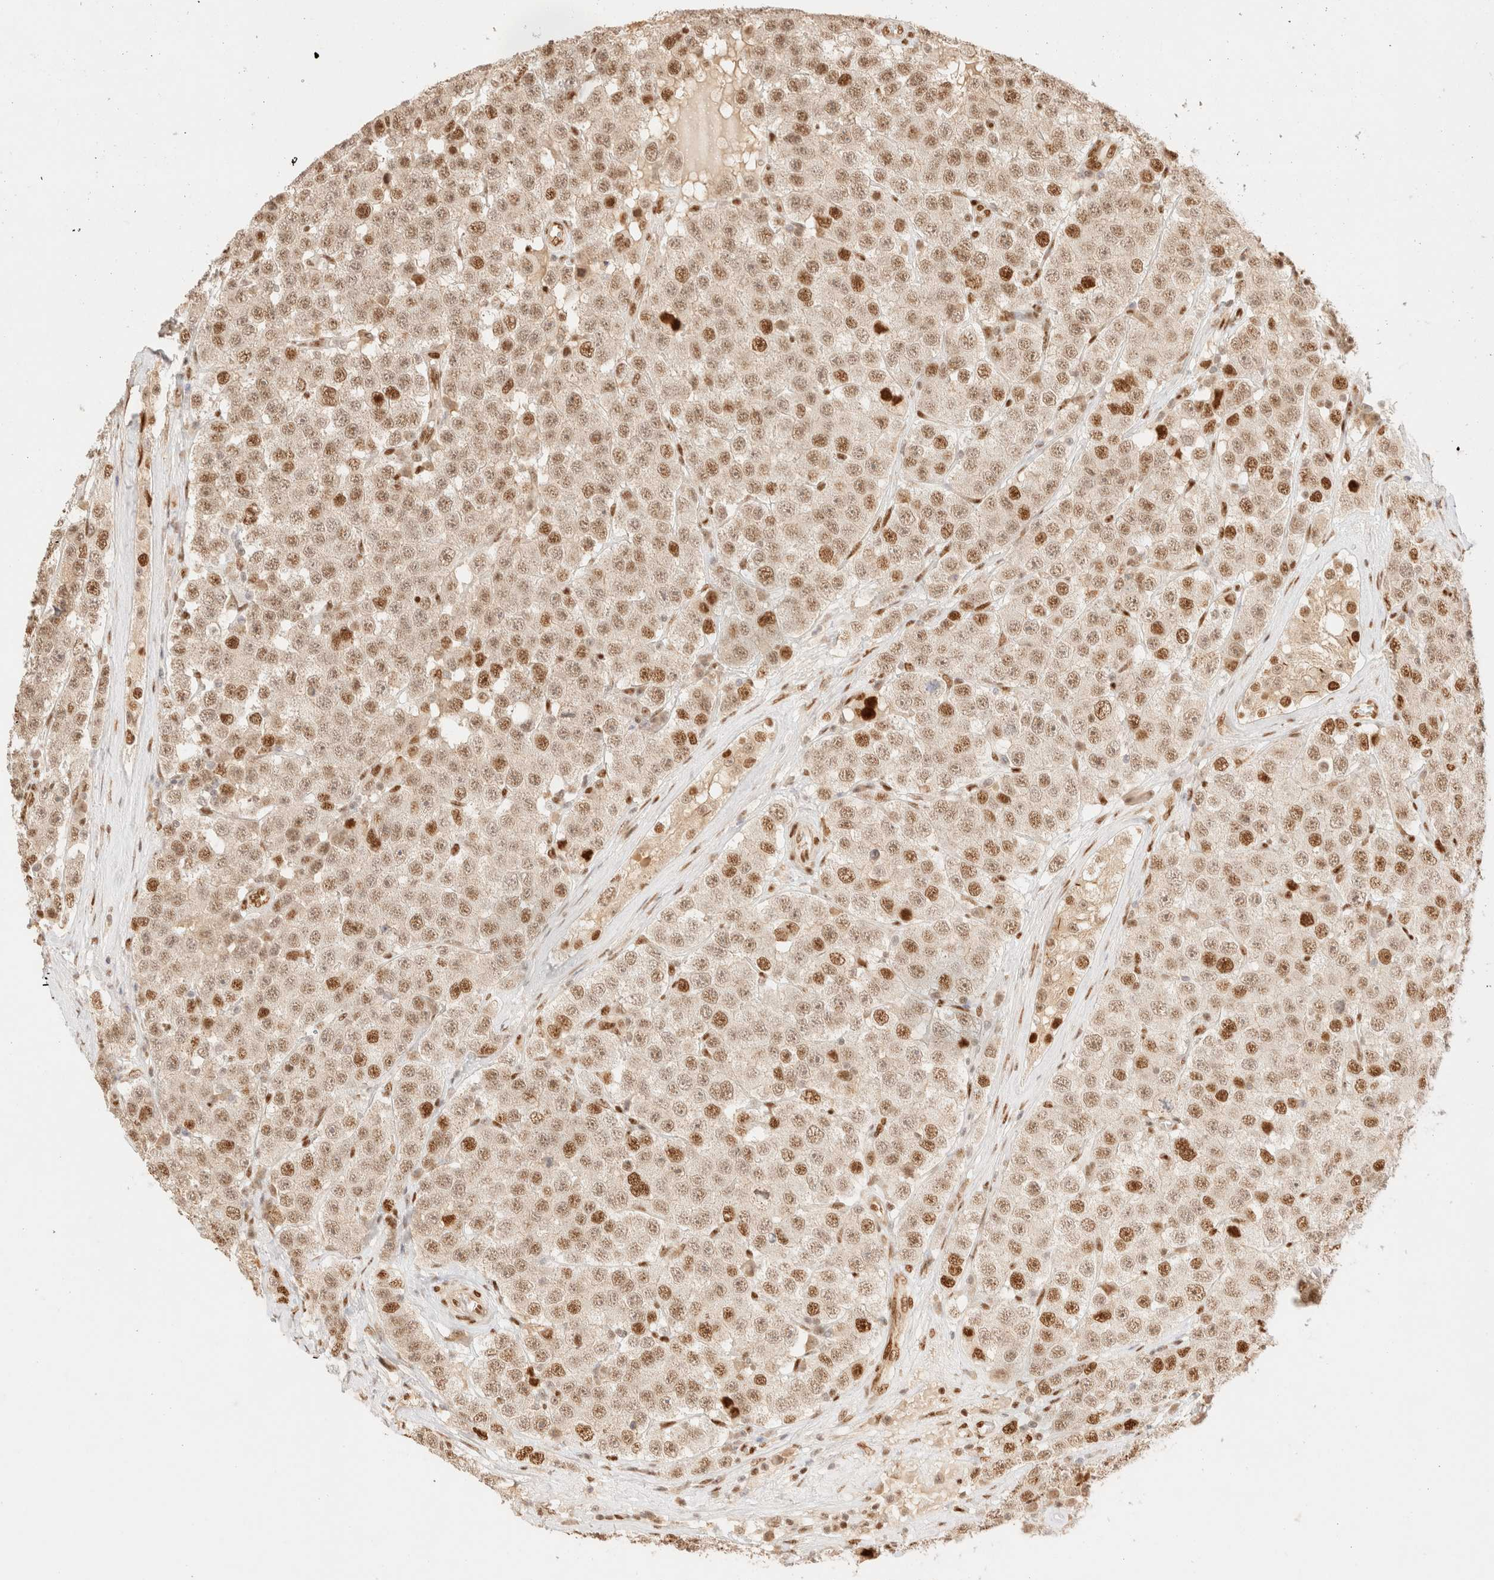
{"staining": {"intensity": "moderate", "quantity": ">75%", "location": "nuclear"}, "tissue": "testis cancer", "cell_type": "Tumor cells", "image_type": "cancer", "snomed": [{"axis": "morphology", "description": "Seminoma, NOS"}, {"axis": "morphology", "description": "Carcinoma, Embryonal, NOS"}, {"axis": "topography", "description": "Testis"}], "caption": "This histopathology image displays testis cancer (embryonal carcinoma) stained with immunohistochemistry to label a protein in brown. The nuclear of tumor cells show moderate positivity for the protein. Nuclei are counter-stained blue.", "gene": "ZNF768", "patient": {"sex": "male", "age": 28}}